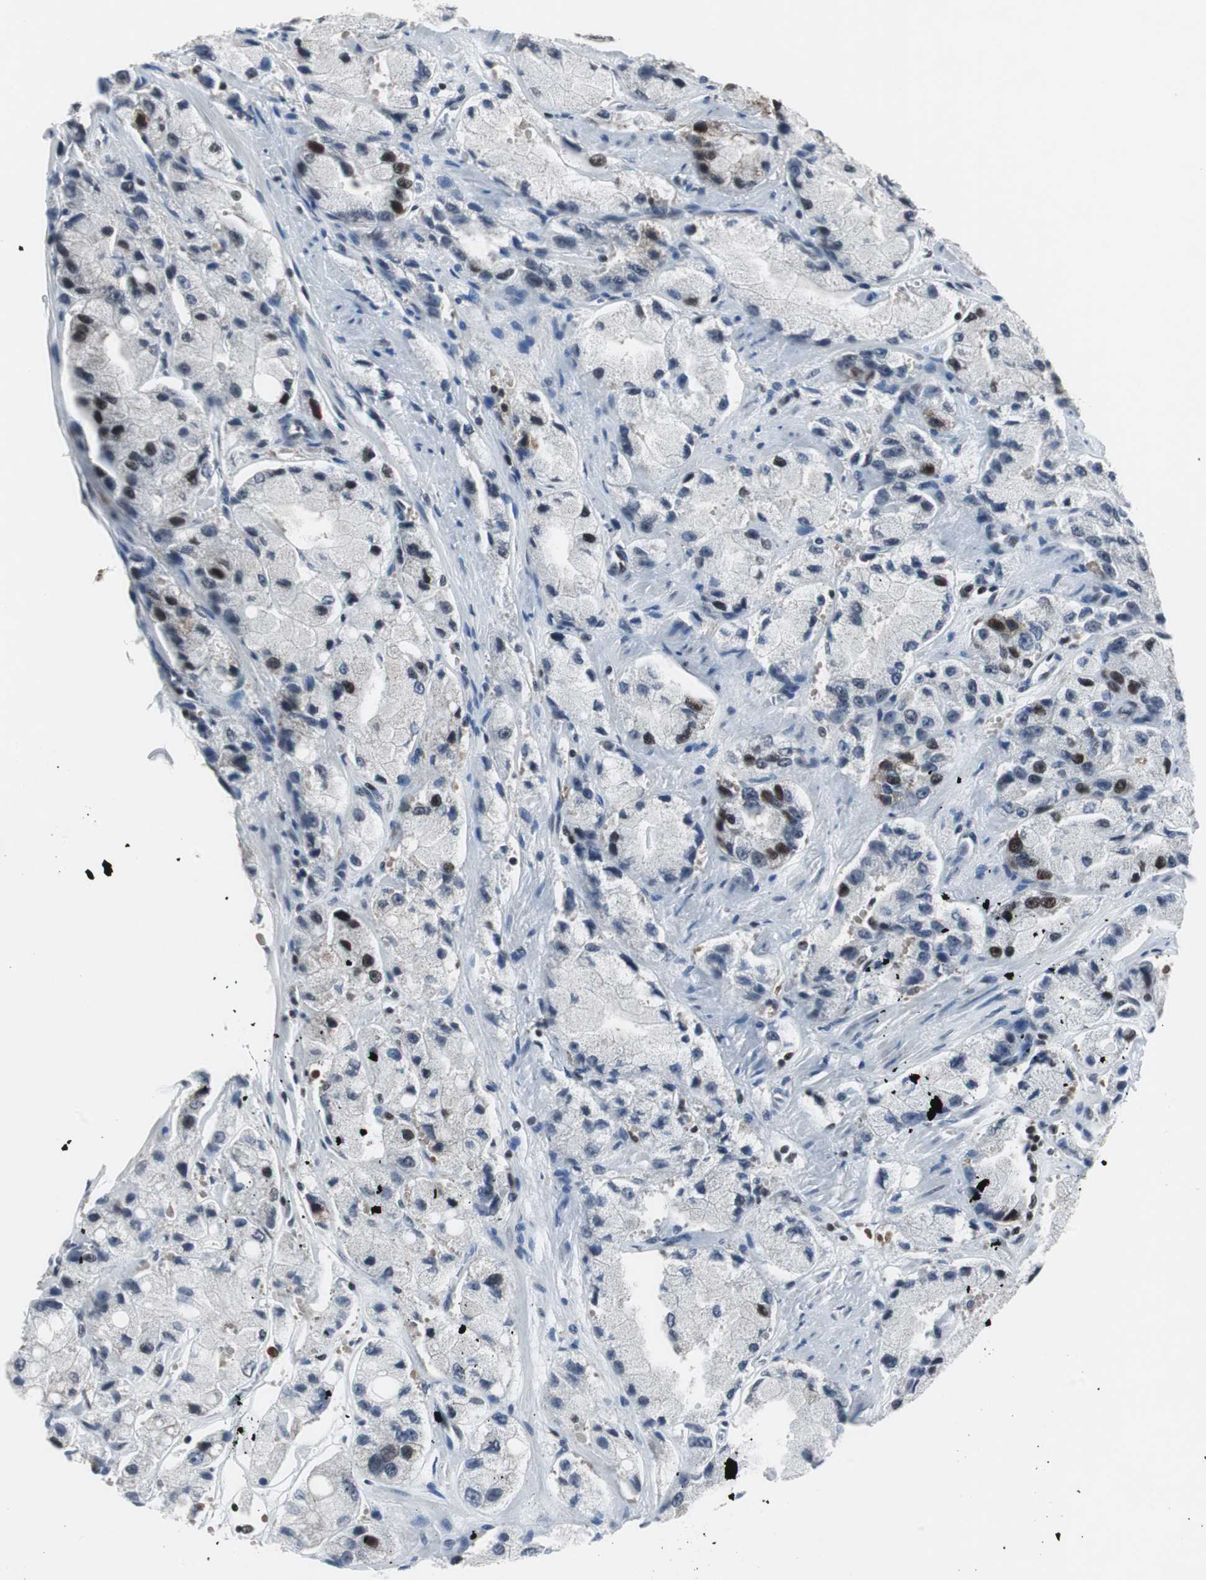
{"staining": {"intensity": "moderate", "quantity": "25%-75%", "location": "nuclear"}, "tissue": "prostate cancer", "cell_type": "Tumor cells", "image_type": "cancer", "snomed": [{"axis": "morphology", "description": "Adenocarcinoma, High grade"}, {"axis": "topography", "description": "Prostate"}], "caption": "Tumor cells display moderate nuclear positivity in about 25%-75% of cells in prostate cancer (adenocarcinoma (high-grade)).", "gene": "RAD9A", "patient": {"sex": "male", "age": 58}}